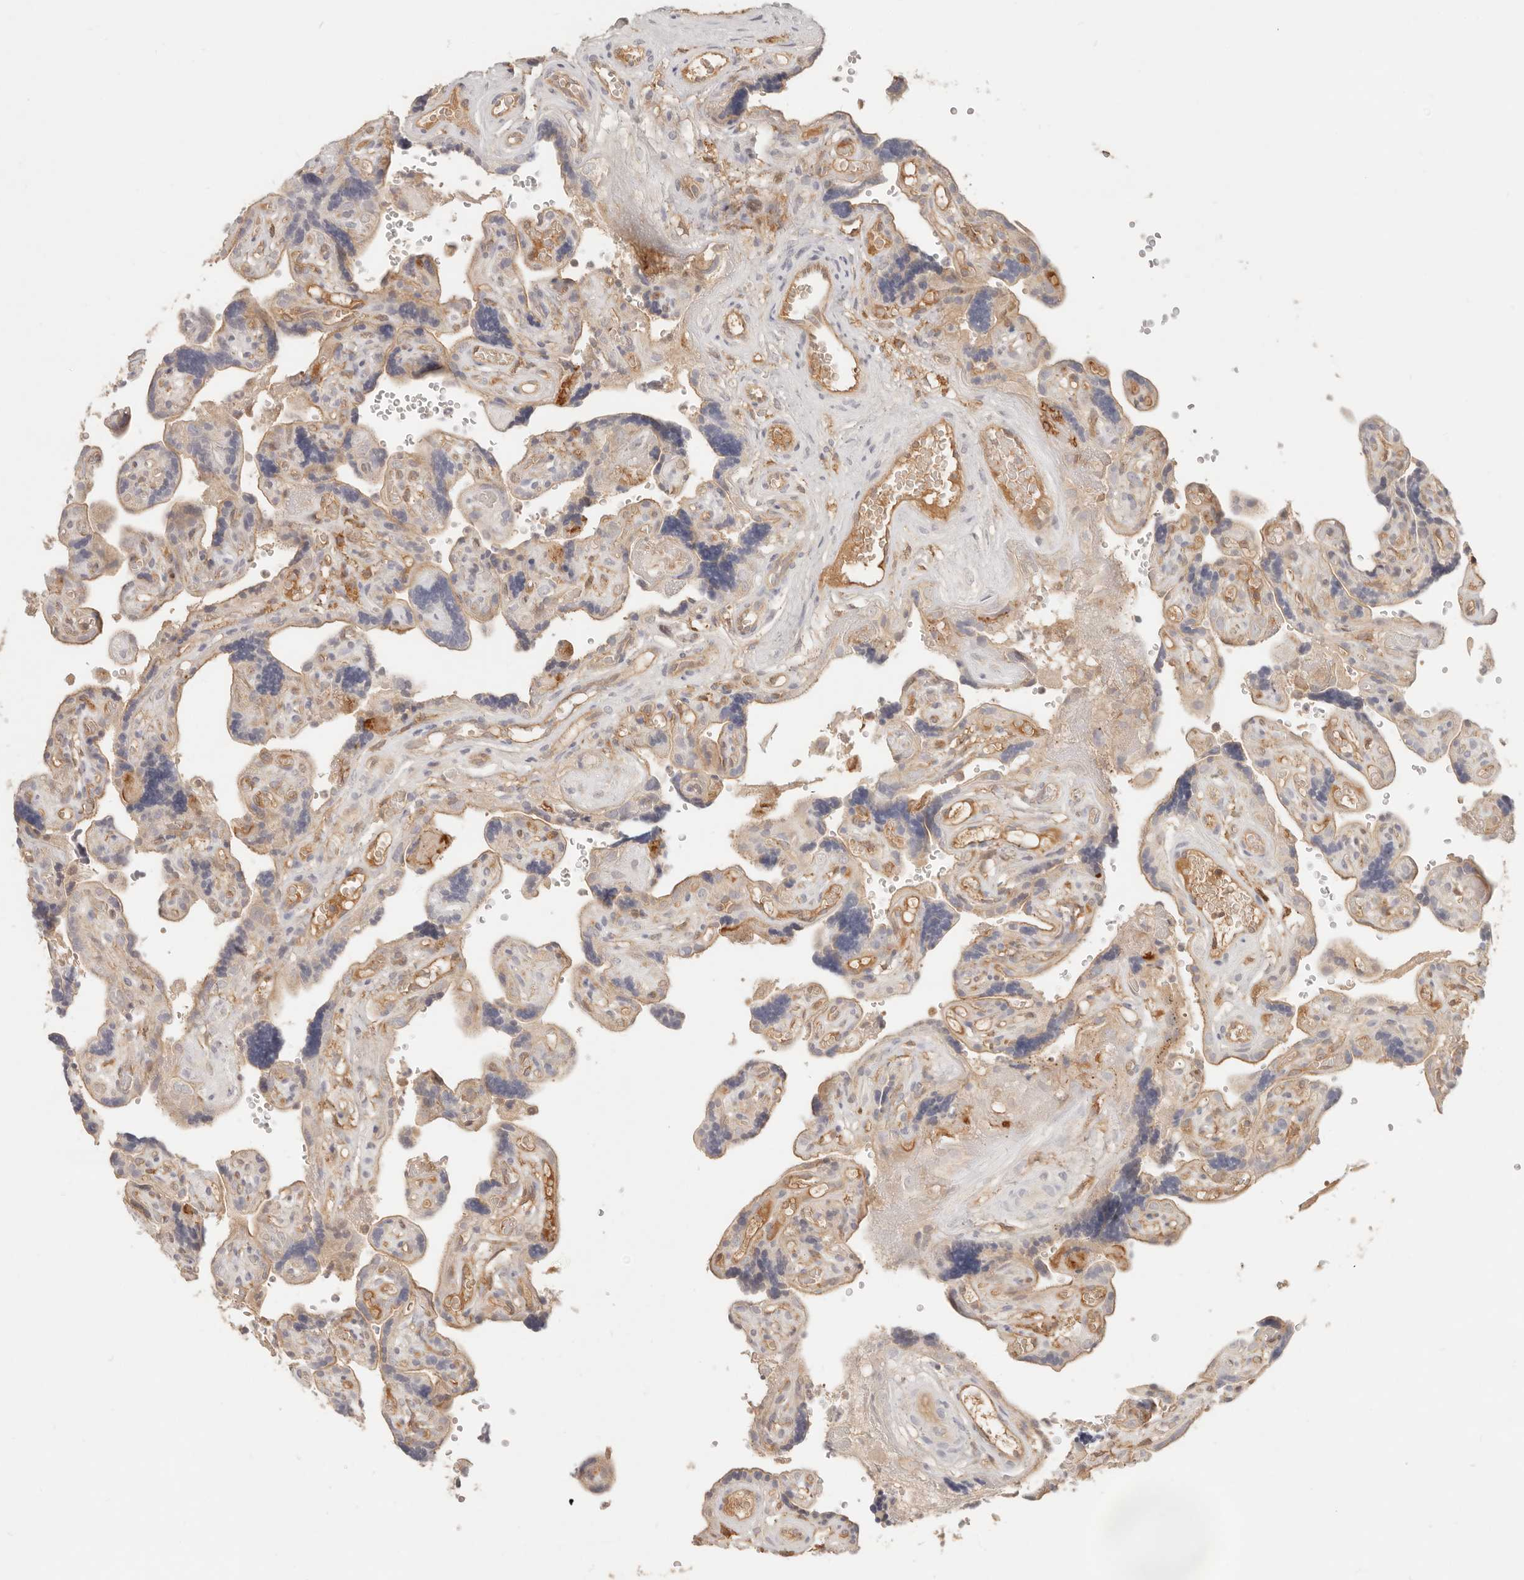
{"staining": {"intensity": "weak", "quantity": ">75%", "location": "cytoplasmic/membranous"}, "tissue": "placenta", "cell_type": "Decidual cells", "image_type": "normal", "snomed": [{"axis": "morphology", "description": "Normal tissue, NOS"}, {"axis": "topography", "description": "Placenta"}], "caption": "Placenta stained with DAB (3,3'-diaminobenzidine) immunohistochemistry (IHC) displays low levels of weak cytoplasmic/membranous staining in approximately >75% of decidual cells. (IHC, brightfield microscopy, high magnification).", "gene": "NECAP2", "patient": {"sex": "female", "age": 30}}